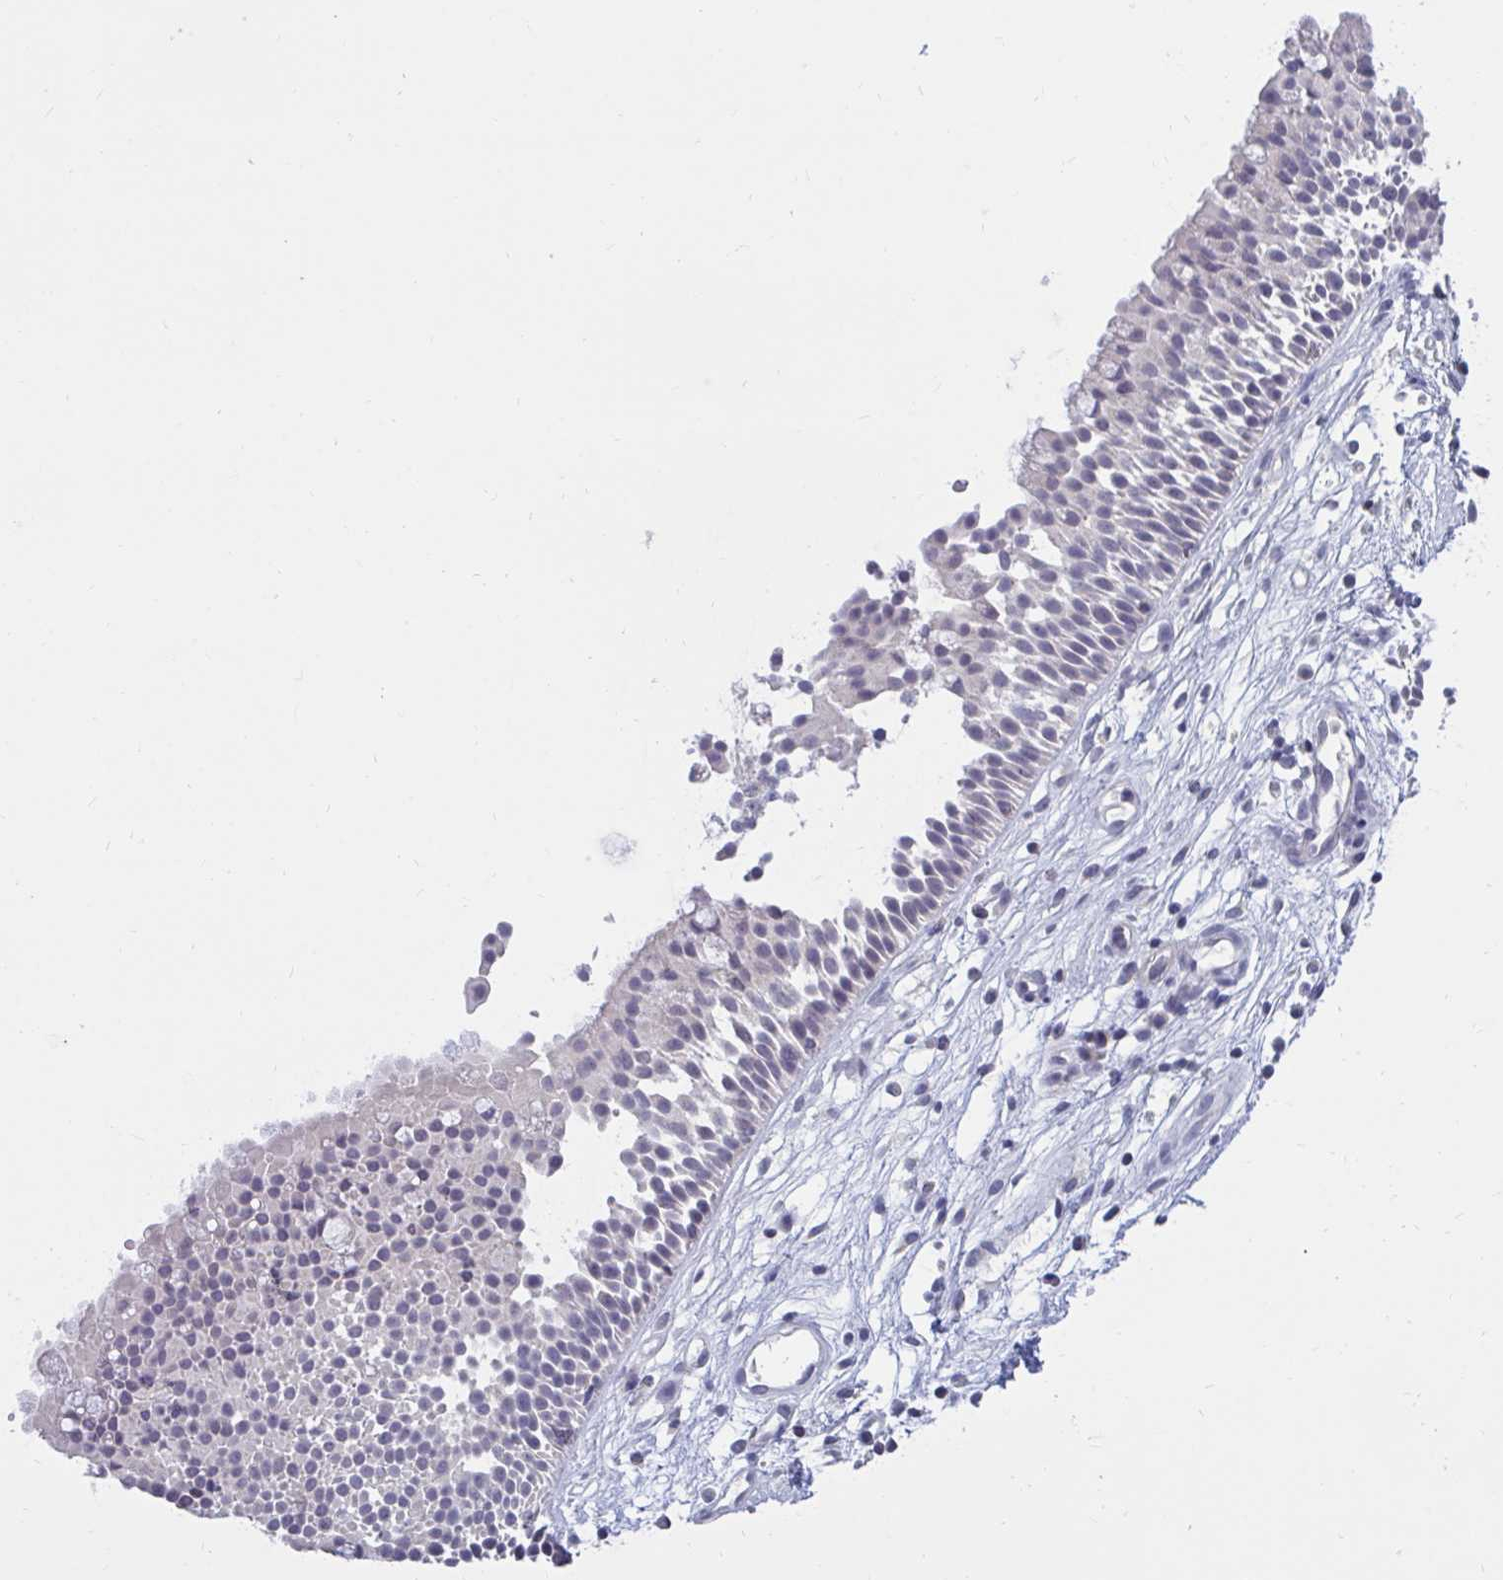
{"staining": {"intensity": "negative", "quantity": "none", "location": "none"}, "tissue": "nasopharynx", "cell_type": "Respiratory epithelial cells", "image_type": "normal", "snomed": [{"axis": "morphology", "description": "Normal tissue, NOS"}, {"axis": "topography", "description": "Nasopharynx"}], "caption": "This is an immunohistochemistry (IHC) micrograph of unremarkable human nasopharynx. There is no expression in respiratory epithelial cells.", "gene": "ARPP19", "patient": {"sex": "male", "age": 56}}